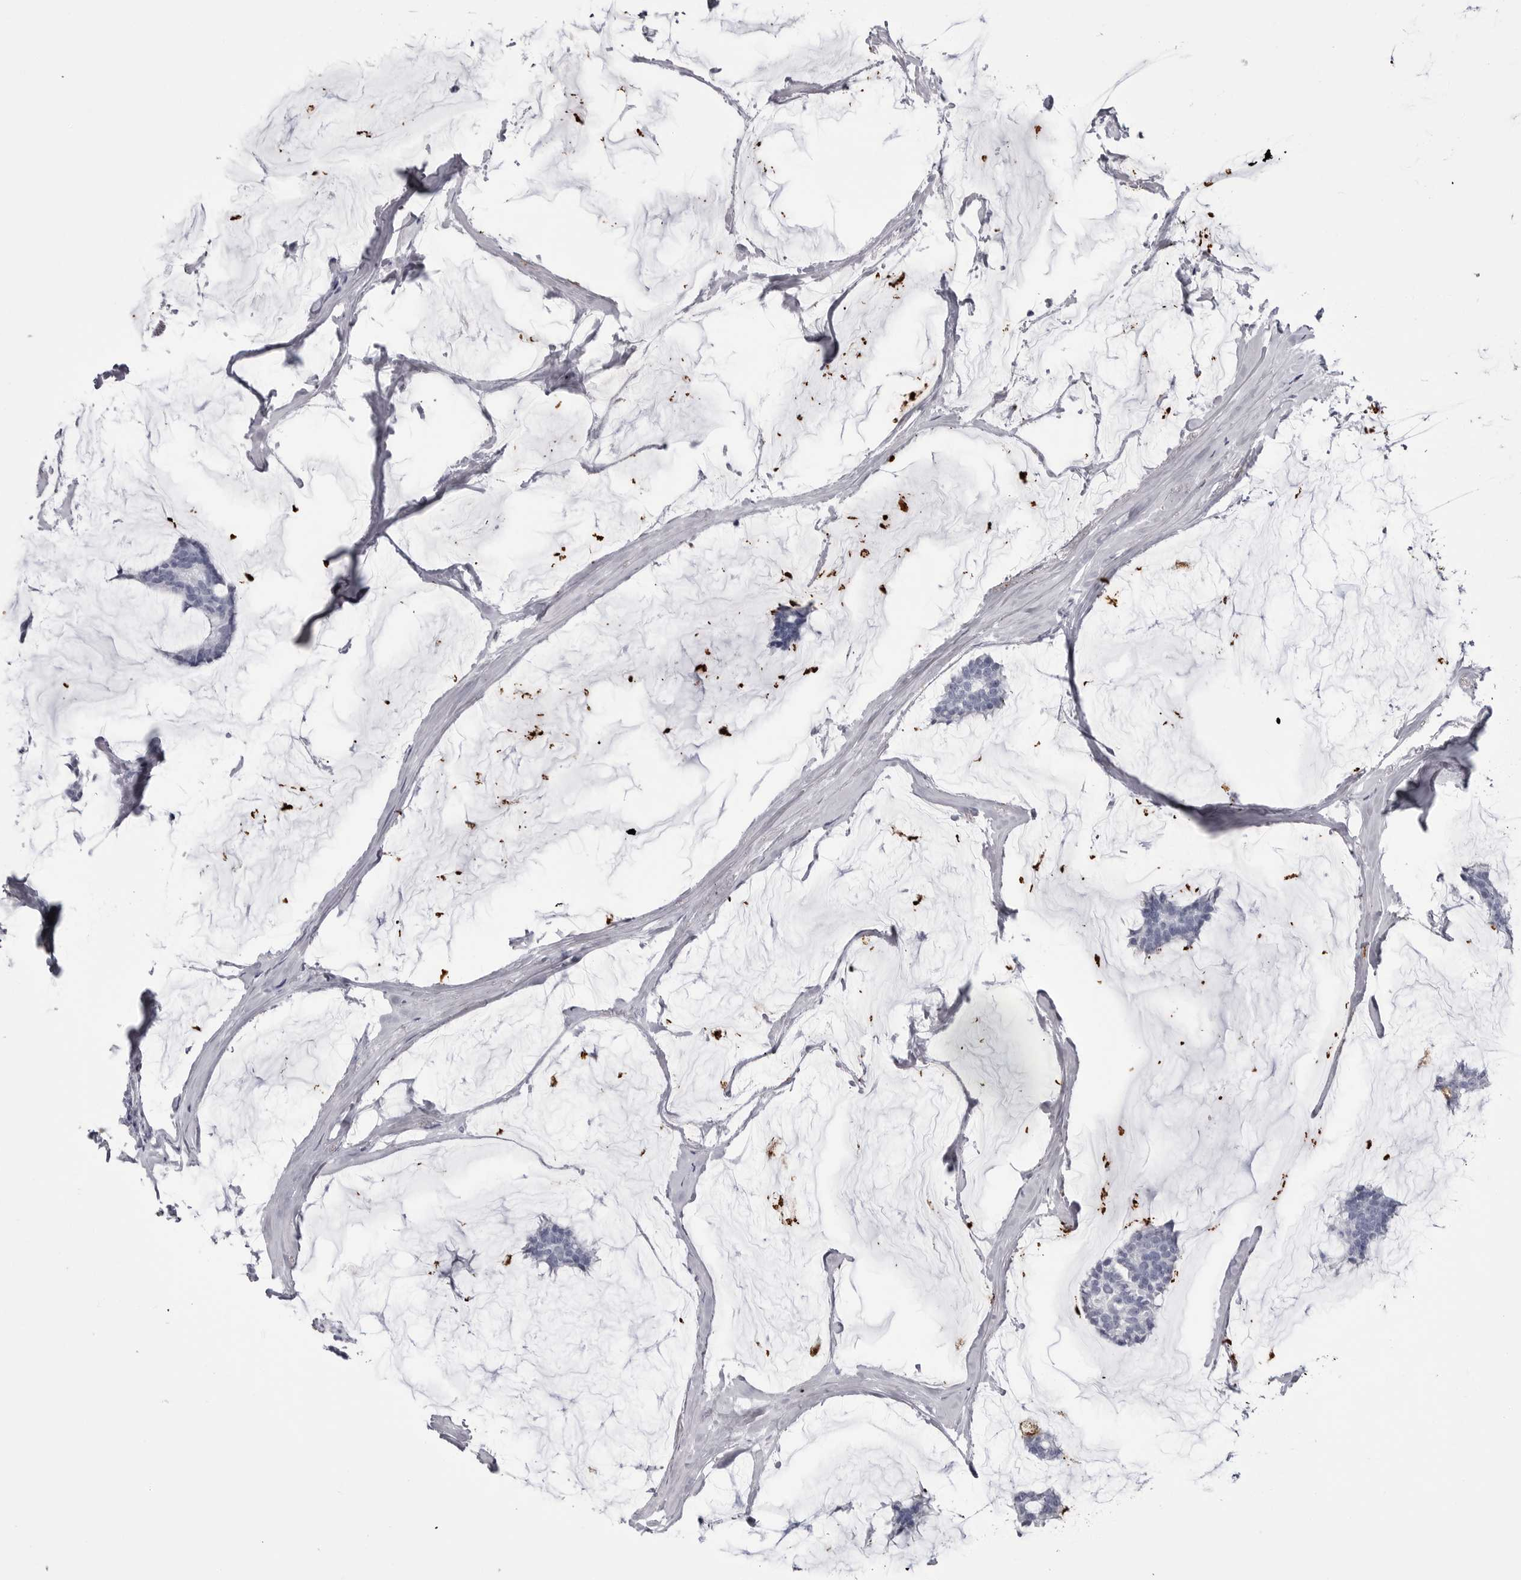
{"staining": {"intensity": "negative", "quantity": "none", "location": "none"}, "tissue": "breast cancer", "cell_type": "Tumor cells", "image_type": "cancer", "snomed": [{"axis": "morphology", "description": "Duct carcinoma"}, {"axis": "topography", "description": "Breast"}], "caption": "This is a image of IHC staining of invasive ductal carcinoma (breast), which shows no positivity in tumor cells.", "gene": "COL26A1", "patient": {"sex": "female", "age": 93}}